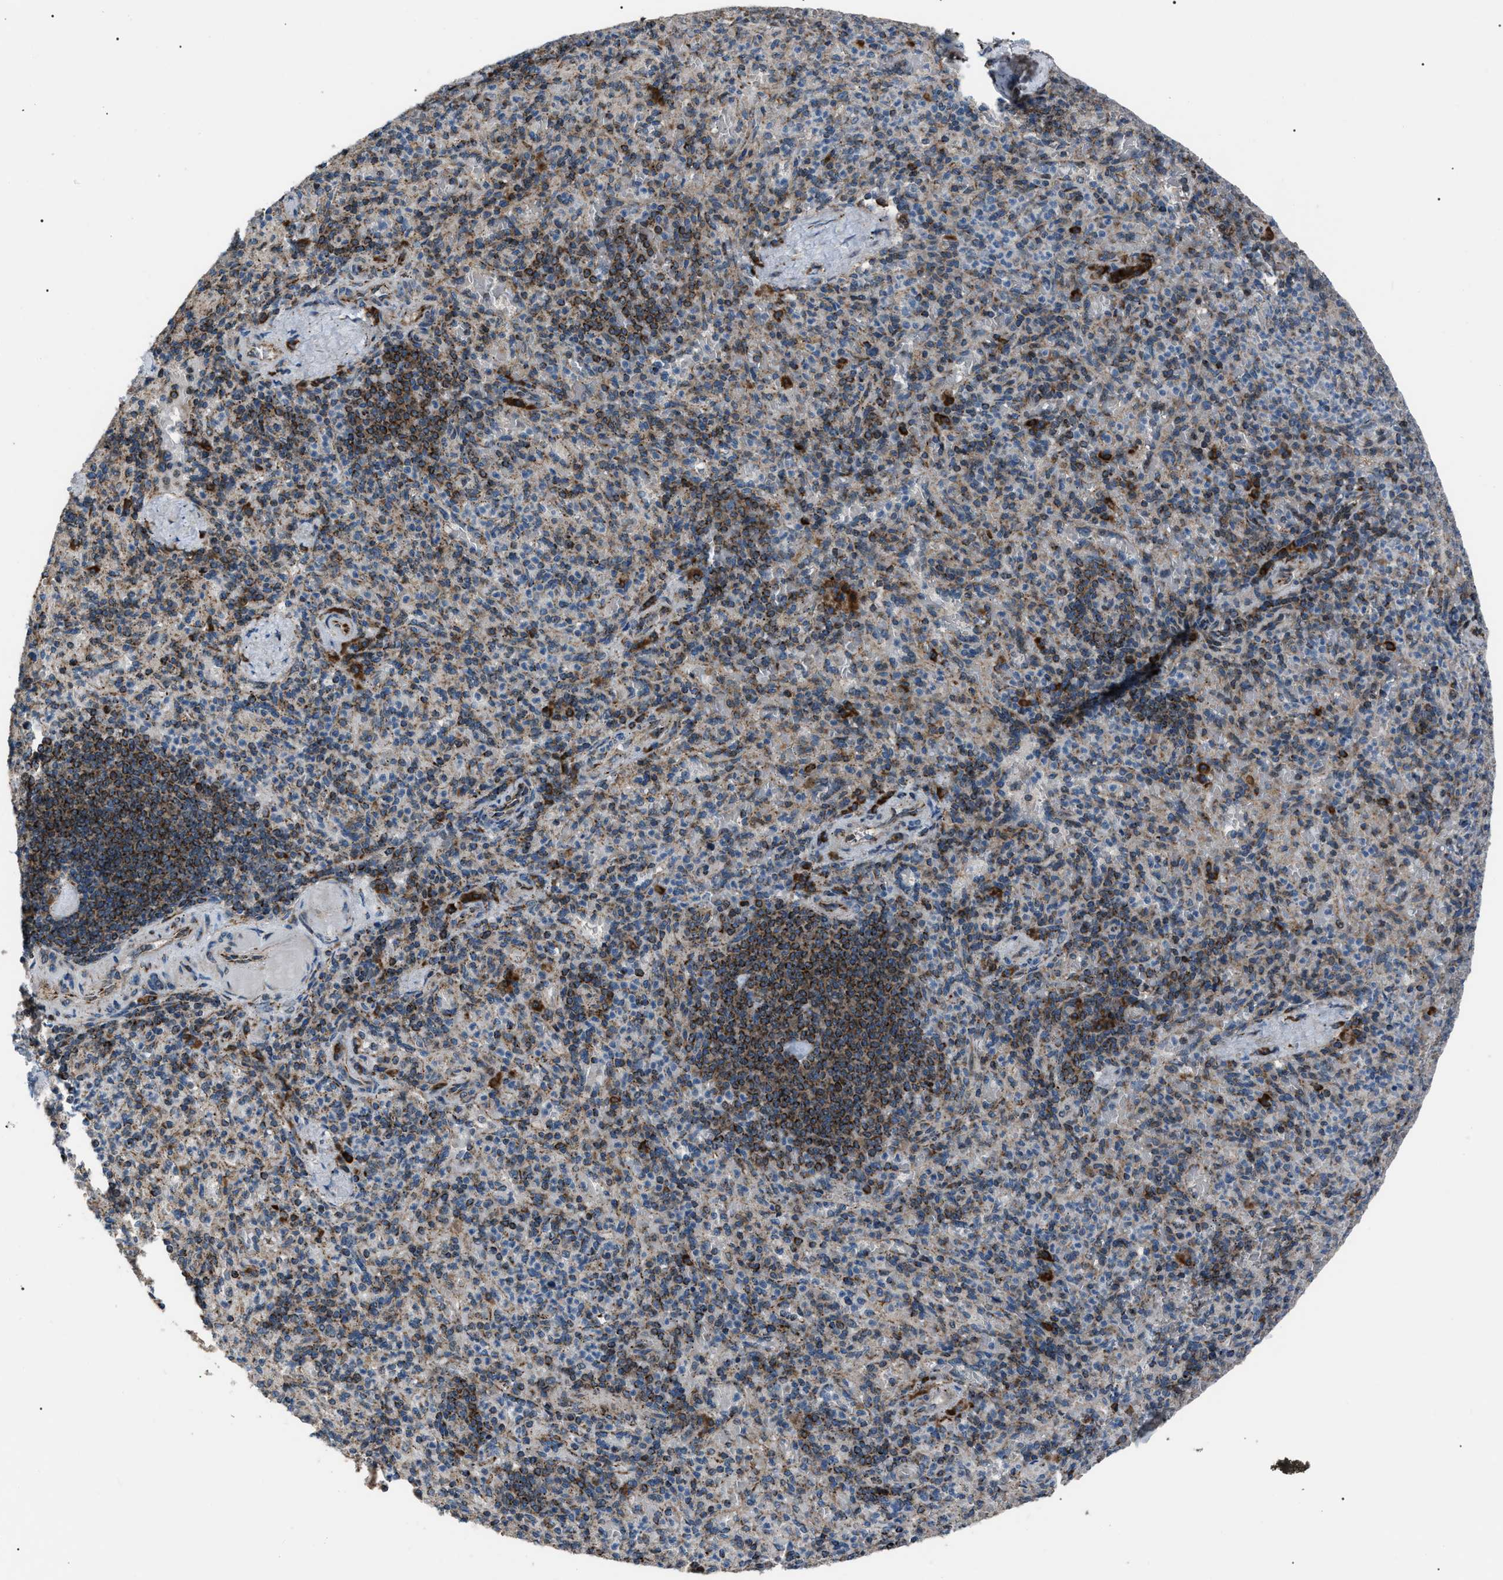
{"staining": {"intensity": "strong", "quantity": "<25%", "location": "cytoplasmic/membranous"}, "tissue": "spleen", "cell_type": "Cells in red pulp", "image_type": "normal", "snomed": [{"axis": "morphology", "description": "Normal tissue, NOS"}, {"axis": "topography", "description": "Spleen"}], "caption": "Protein analysis of normal spleen reveals strong cytoplasmic/membranous expression in approximately <25% of cells in red pulp. (Brightfield microscopy of DAB IHC at high magnification).", "gene": "AGO2", "patient": {"sex": "female", "age": 74}}